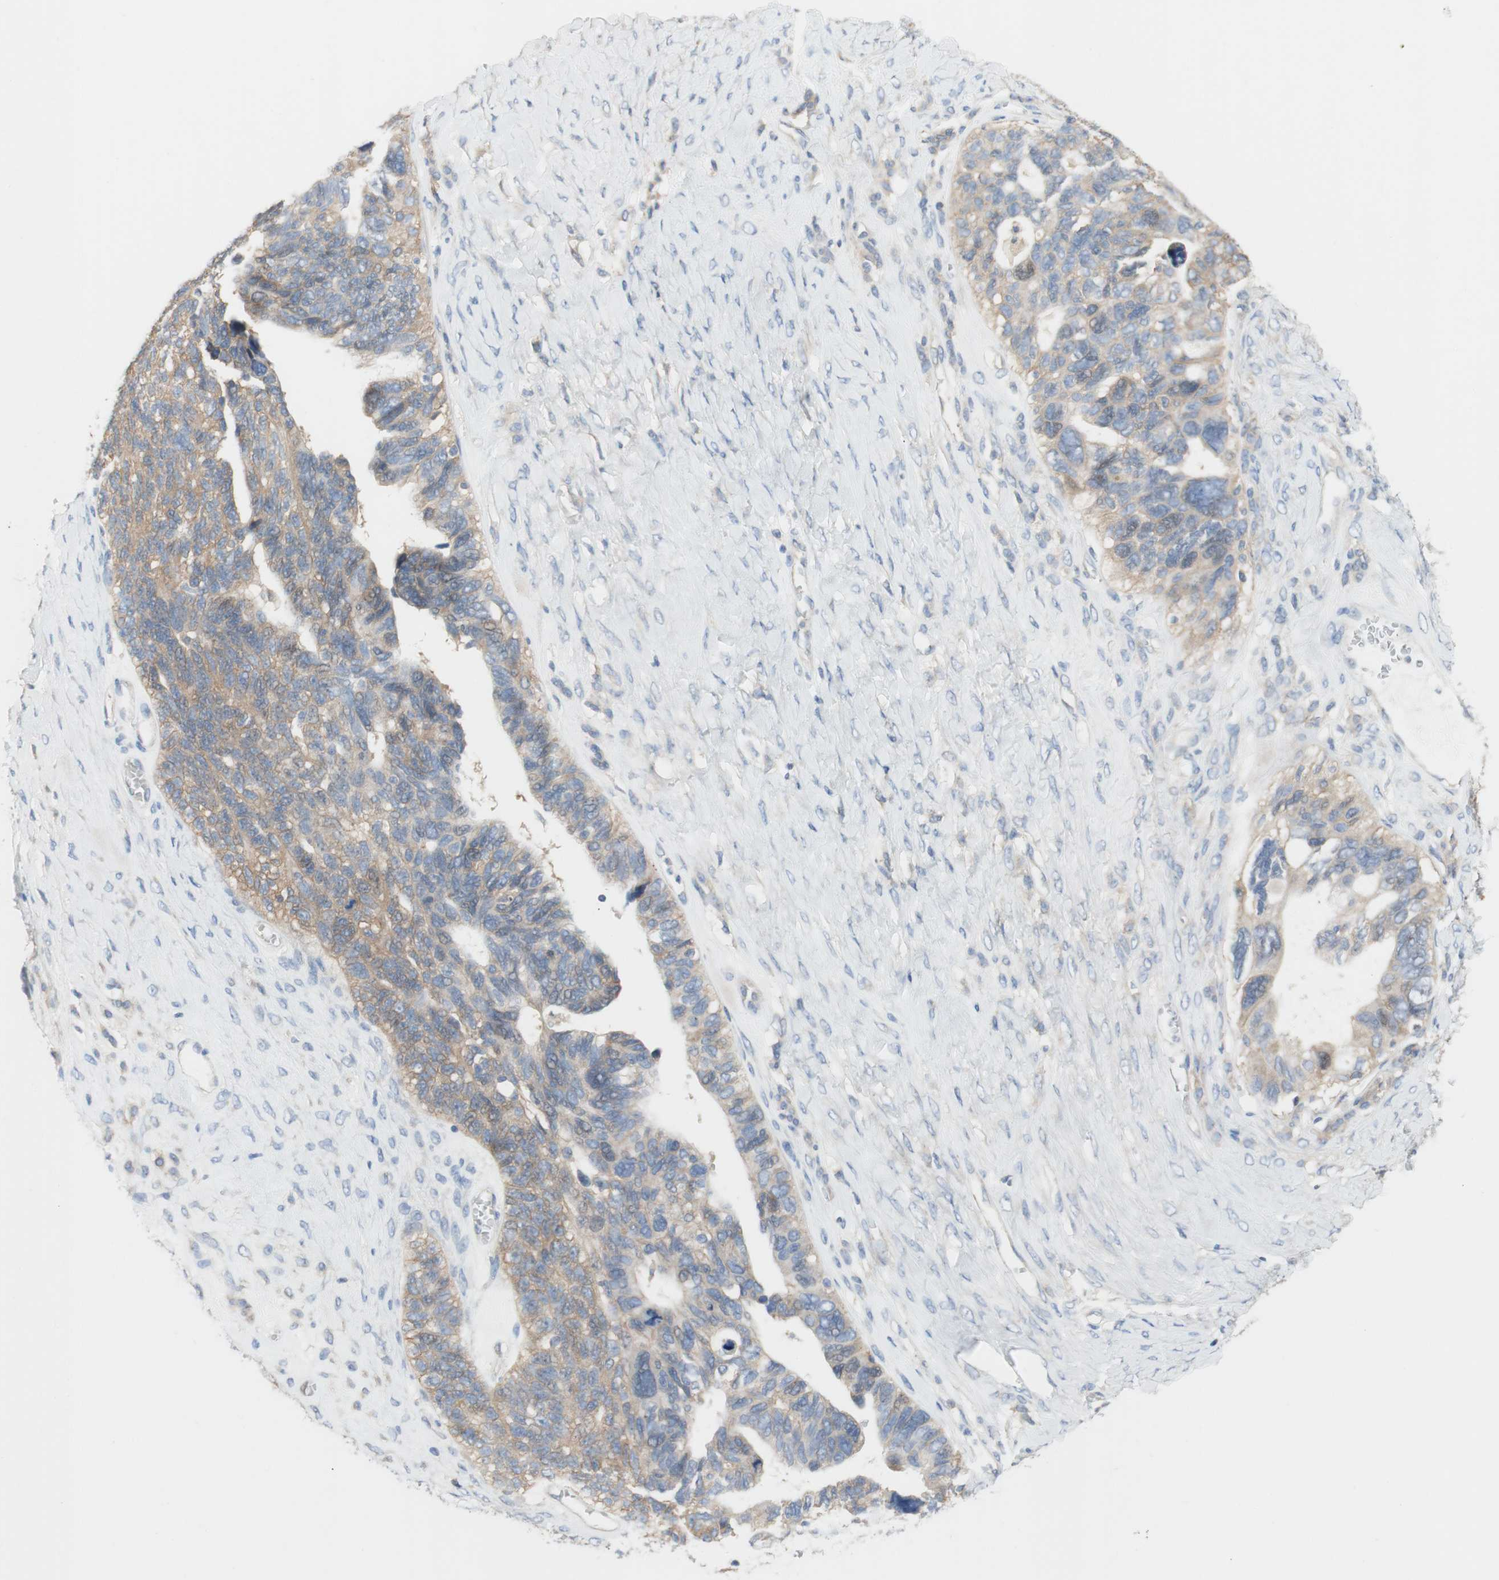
{"staining": {"intensity": "moderate", "quantity": "25%-75%", "location": "cytoplasmic/membranous"}, "tissue": "ovarian cancer", "cell_type": "Tumor cells", "image_type": "cancer", "snomed": [{"axis": "morphology", "description": "Cystadenocarcinoma, serous, NOS"}, {"axis": "topography", "description": "Ovary"}], "caption": "Human ovarian cancer (serous cystadenocarcinoma) stained with a brown dye demonstrates moderate cytoplasmic/membranous positive expression in approximately 25%-75% of tumor cells.", "gene": "ATP2B1", "patient": {"sex": "female", "age": 79}}